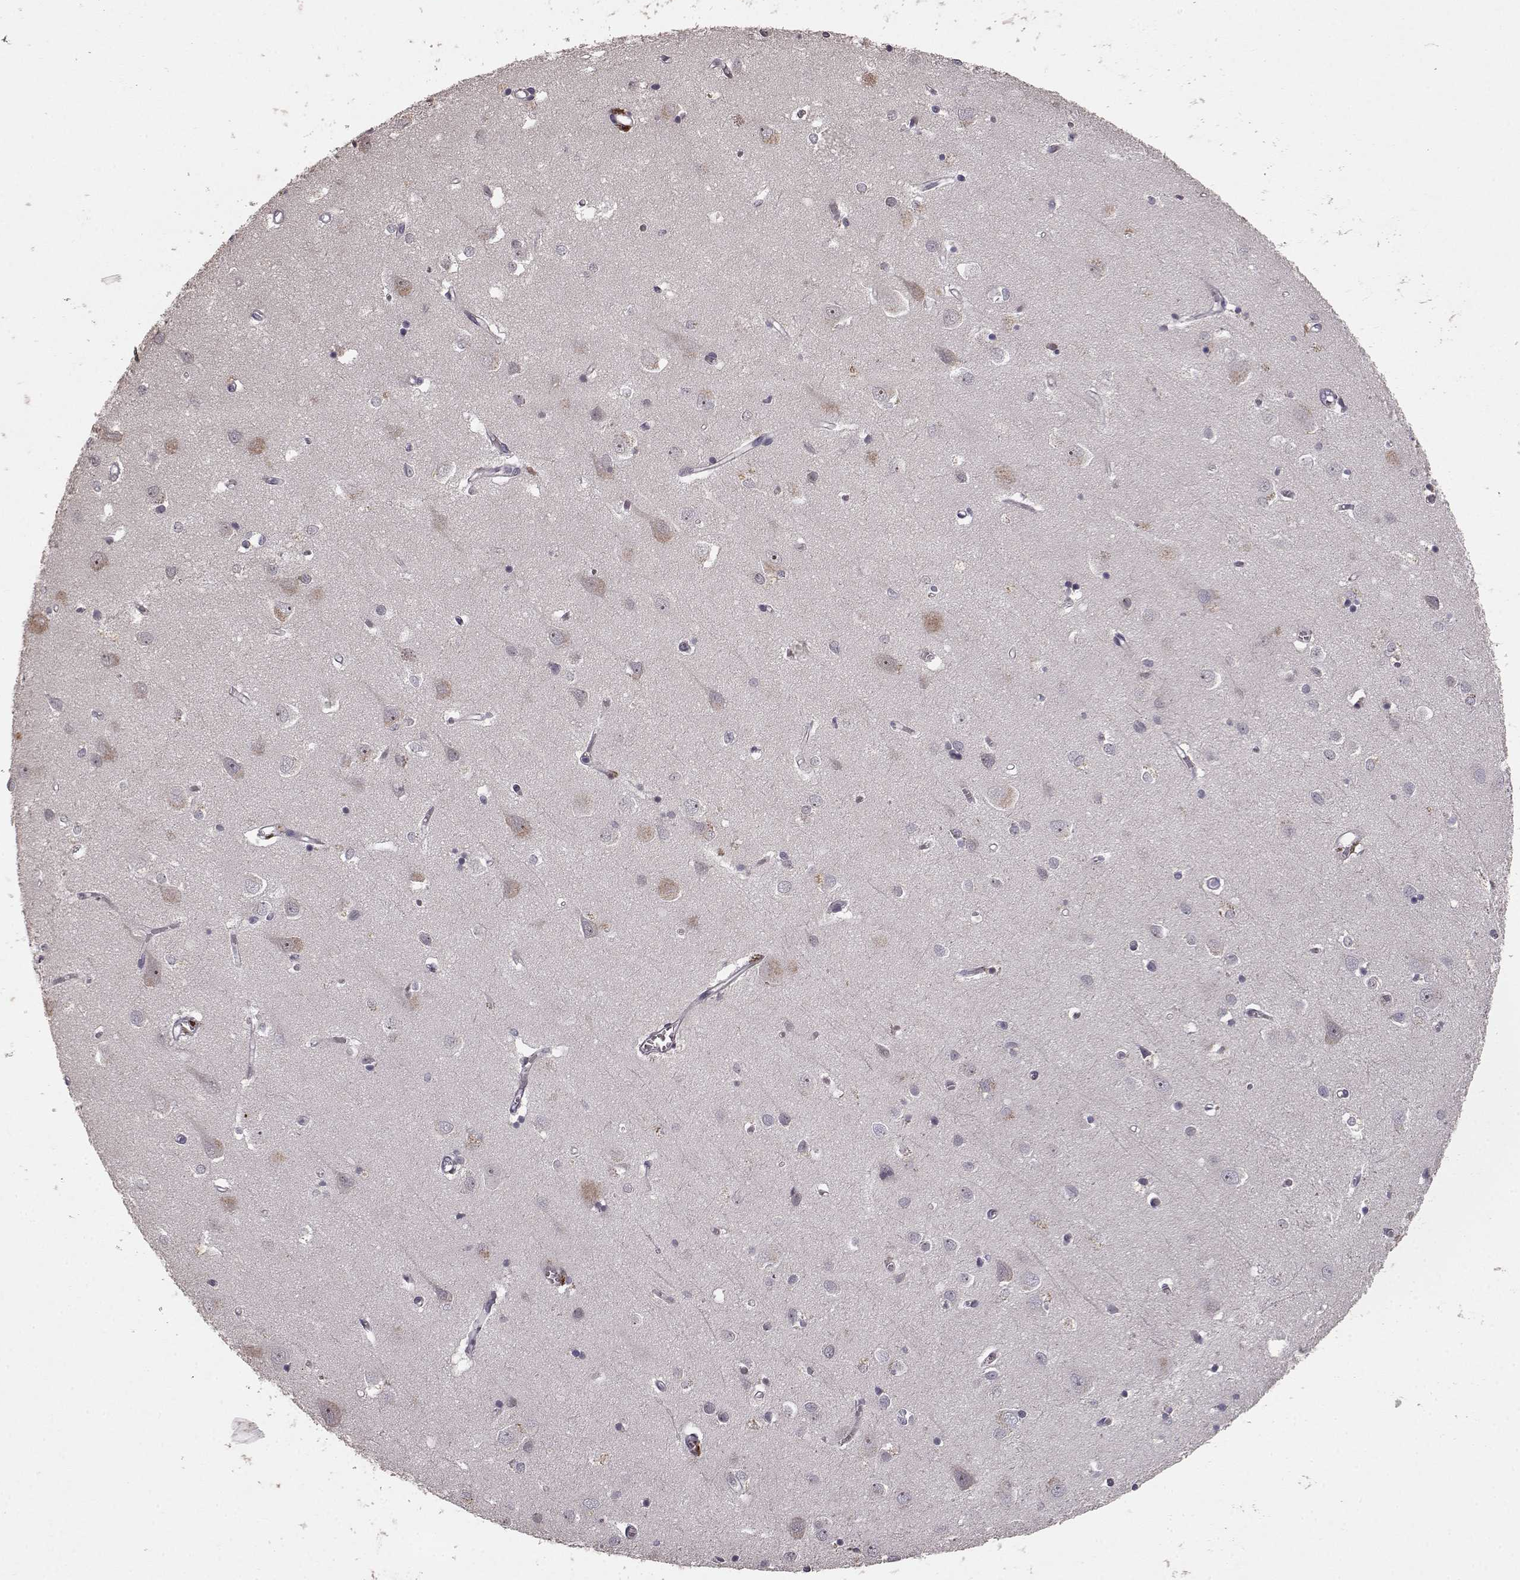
{"staining": {"intensity": "negative", "quantity": "none", "location": "none"}, "tissue": "cerebral cortex", "cell_type": "Endothelial cells", "image_type": "normal", "snomed": [{"axis": "morphology", "description": "Normal tissue, NOS"}, {"axis": "topography", "description": "Cerebral cortex"}], "caption": "This image is of normal cerebral cortex stained with immunohistochemistry to label a protein in brown with the nuclei are counter-stained blue. There is no staining in endothelial cells. (Stains: DAB (3,3'-diaminobenzidine) IHC with hematoxylin counter stain, Microscopy: brightfield microscopy at high magnification).", "gene": "SLC22A18", "patient": {"sex": "male", "age": 70}}